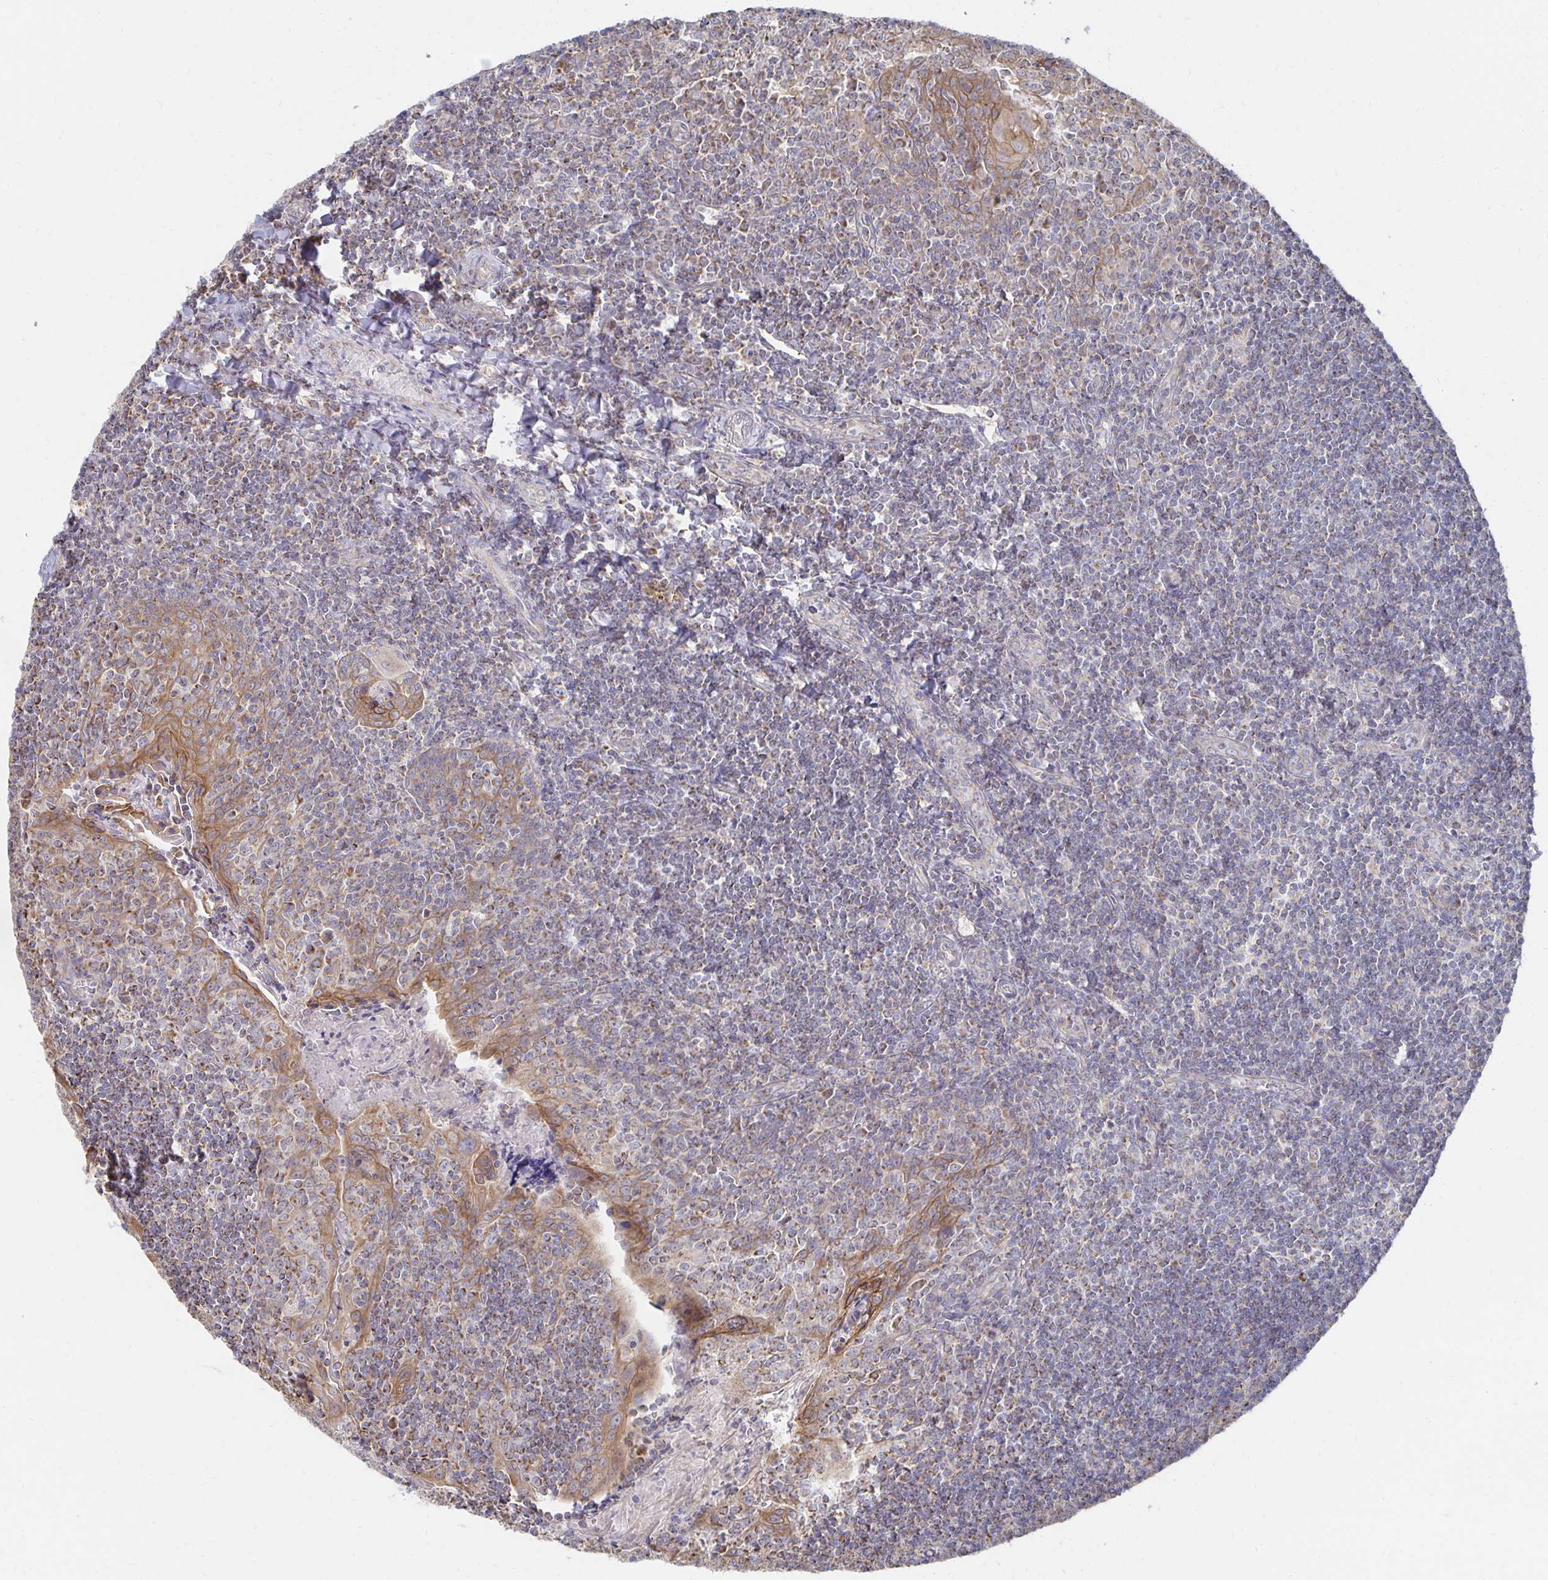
{"staining": {"intensity": "moderate", "quantity": "25%-75%", "location": "cytoplasmic/membranous"}, "tissue": "tonsil", "cell_type": "Germinal center cells", "image_type": "normal", "snomed": [{"axis": "morphology", "description": "Normal tissue, NOS"}, {"axis": "morphology", "description": "Inflammation, NOS"}, {"axis": "topography", "description": "Tonsil"}], "caption": "Tonsil stained for a protein (brown) displays moderate cytoplasmic/membranous positive staining in approximately 25%-75% of germinal center cells.", "gene": "NKX2", "patient": {"sex": "female", "age": 31}}